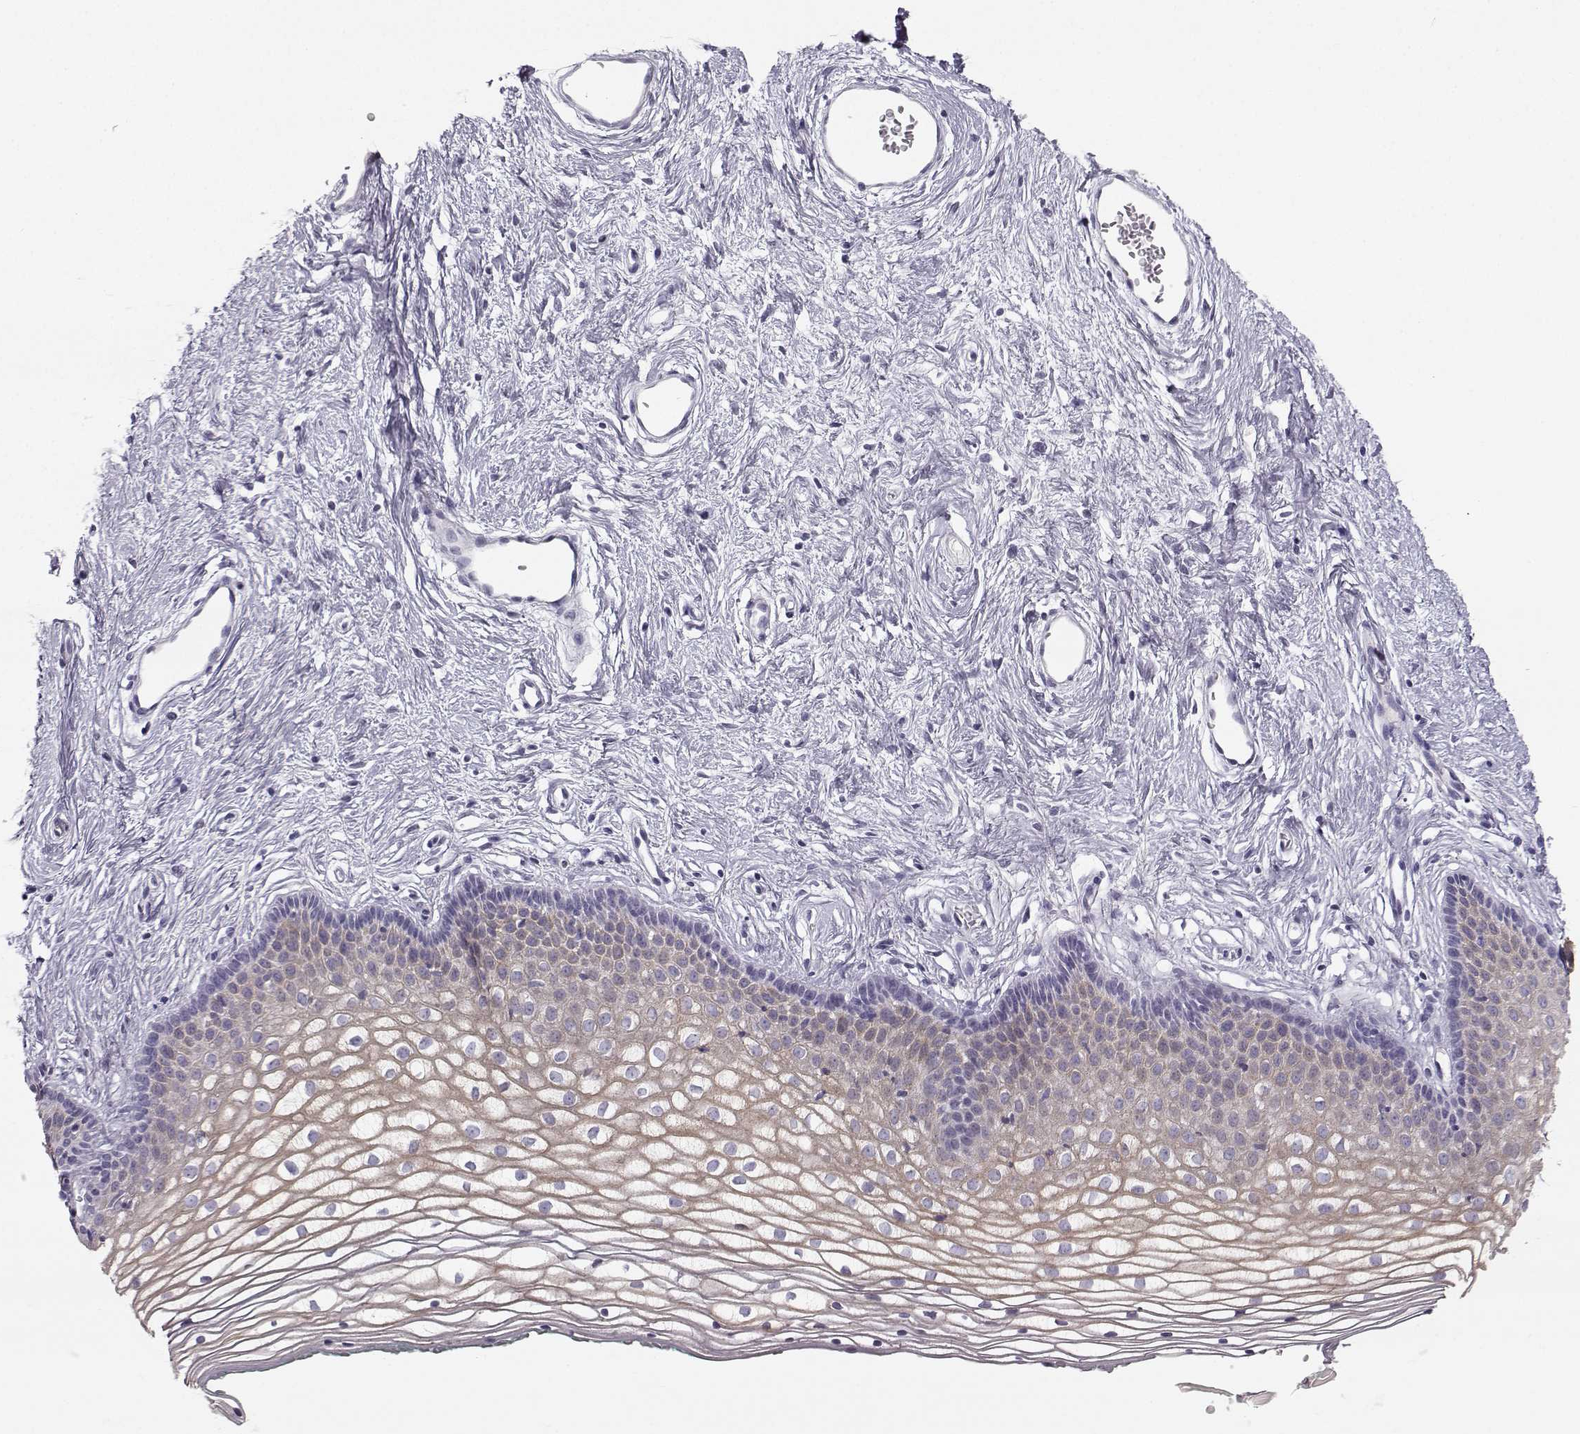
{"staining": {"intensity": "moderate", "quantity": "25%-75%", "location": "cytoplasmic/membranous"}, "tissue": "vagina", "cell_type": "Squamous epithelial cells", "image_type": "normal", "snomed": [{"axis": "morphology", "description": "Normal tissue, NOS"}, {"axis": "topography", "description": "Vagina"}], "caption": "Immunohistochemistry (IHC) (DAB (3,3'-diaminobenzidine)) staining of normal human vagina displays moderate cytoplasmic/membranous protein expression in about 25%-75% of squamous epithelial cells.", "gene": "CASR", "patient": {"sex": "female", "age": 36}}